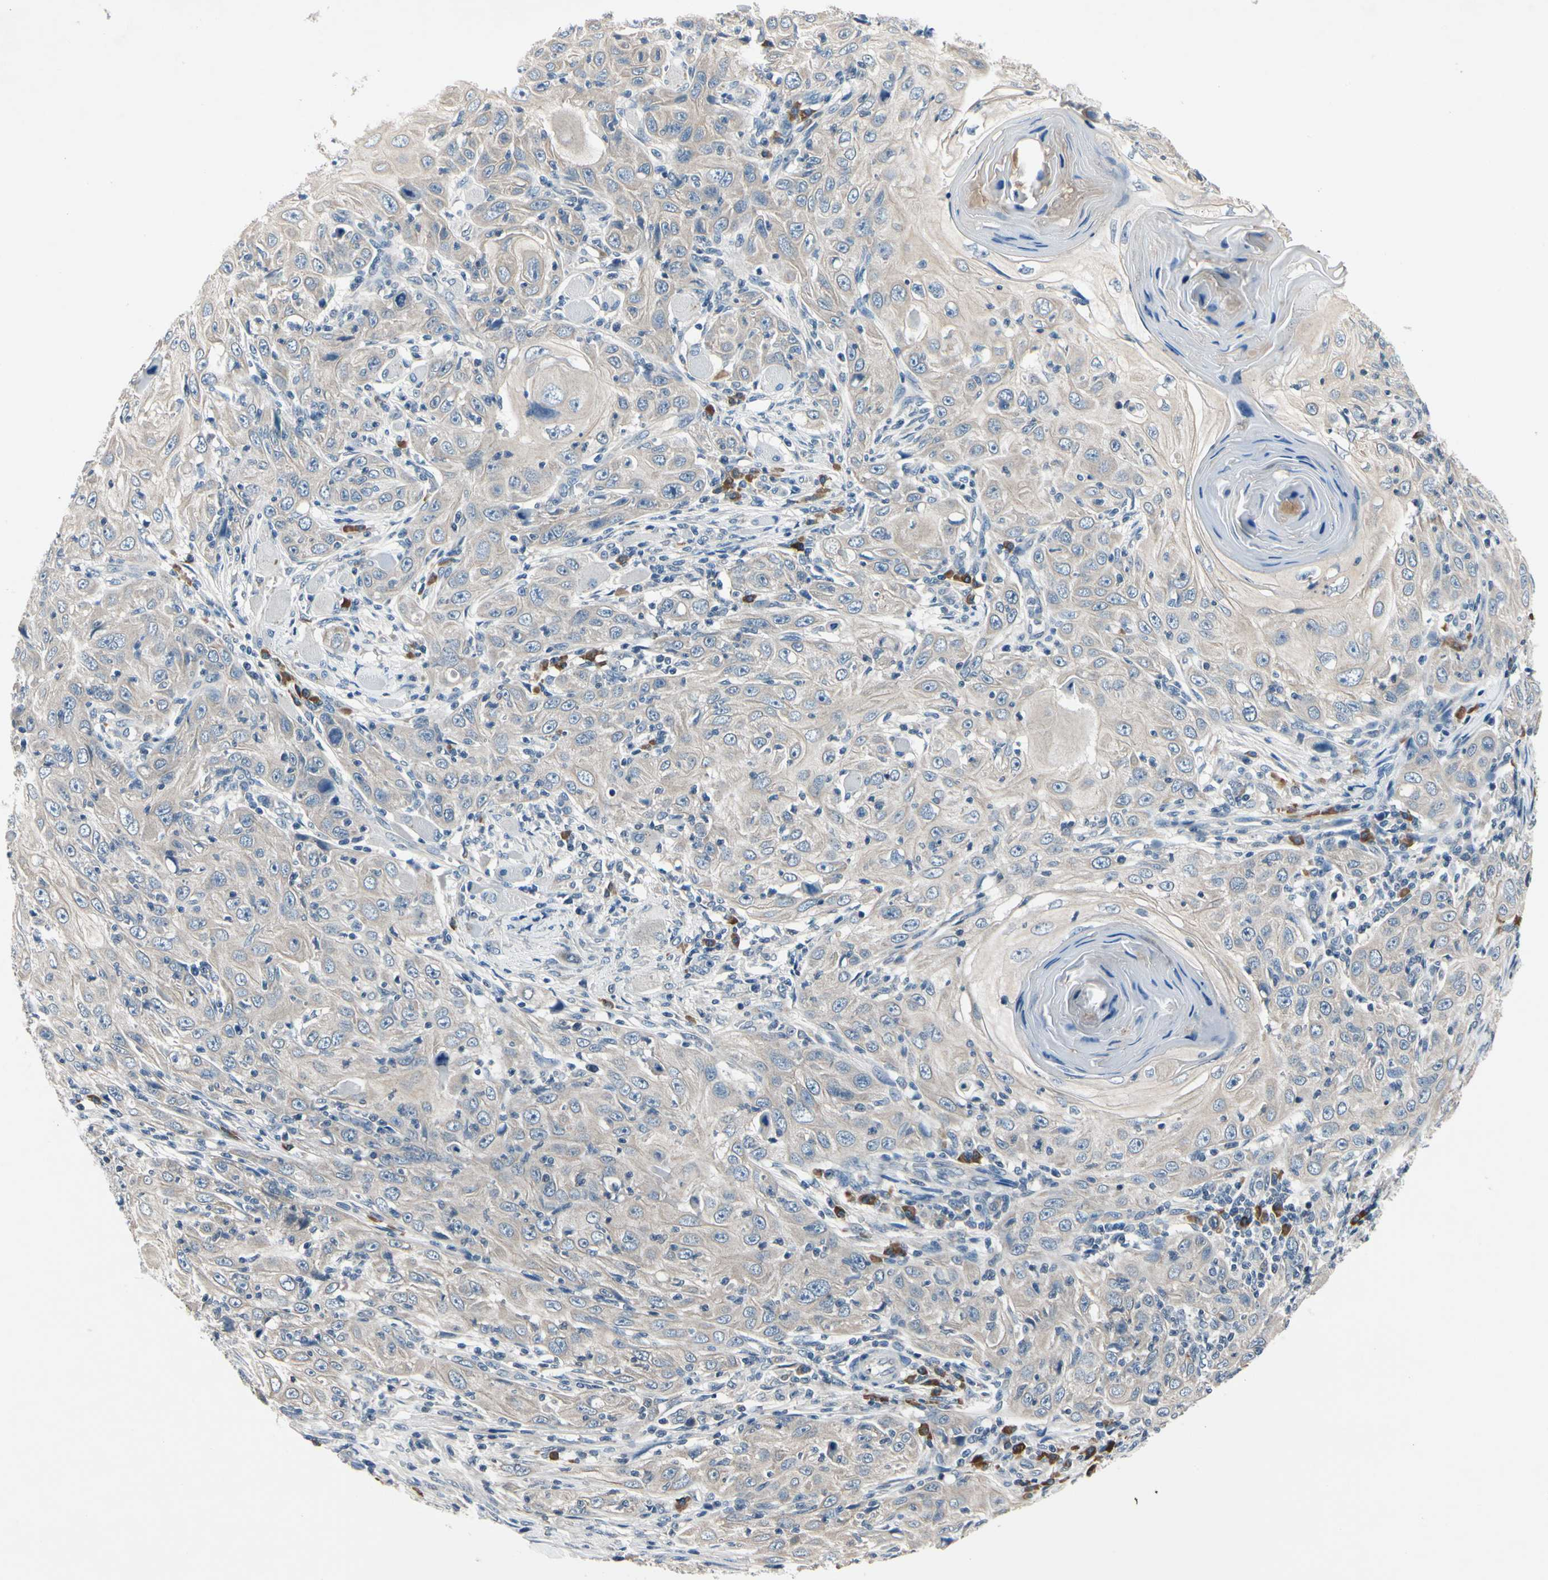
{"staining": {"intensity": "weak", "quantity": "25%-75%", "location": "cytoplasmic/membranous"}, "tissue": "skin cancer", "cell_type": "Tumor cells", "image_type": "cancer", "snomed": [{"axis": "morphology", "description": "Squamous cell carcinoma, NOS"}, {"axis": "topography", "description": "Skin"}], "caption": "Protein expression analysis of human skin squamous cell carcinoma reveals weak cytoplasmic/membranous staining in approximately 25%-75% of tumor cells. (Stains: DAB (3,3'-diaminobenzidine) in brown, nuclei in blue, Microscopy: brightfield microscopy at high magnification).", "gene": "SELENOK", "patient": {"sex": "female", "age": 88}}